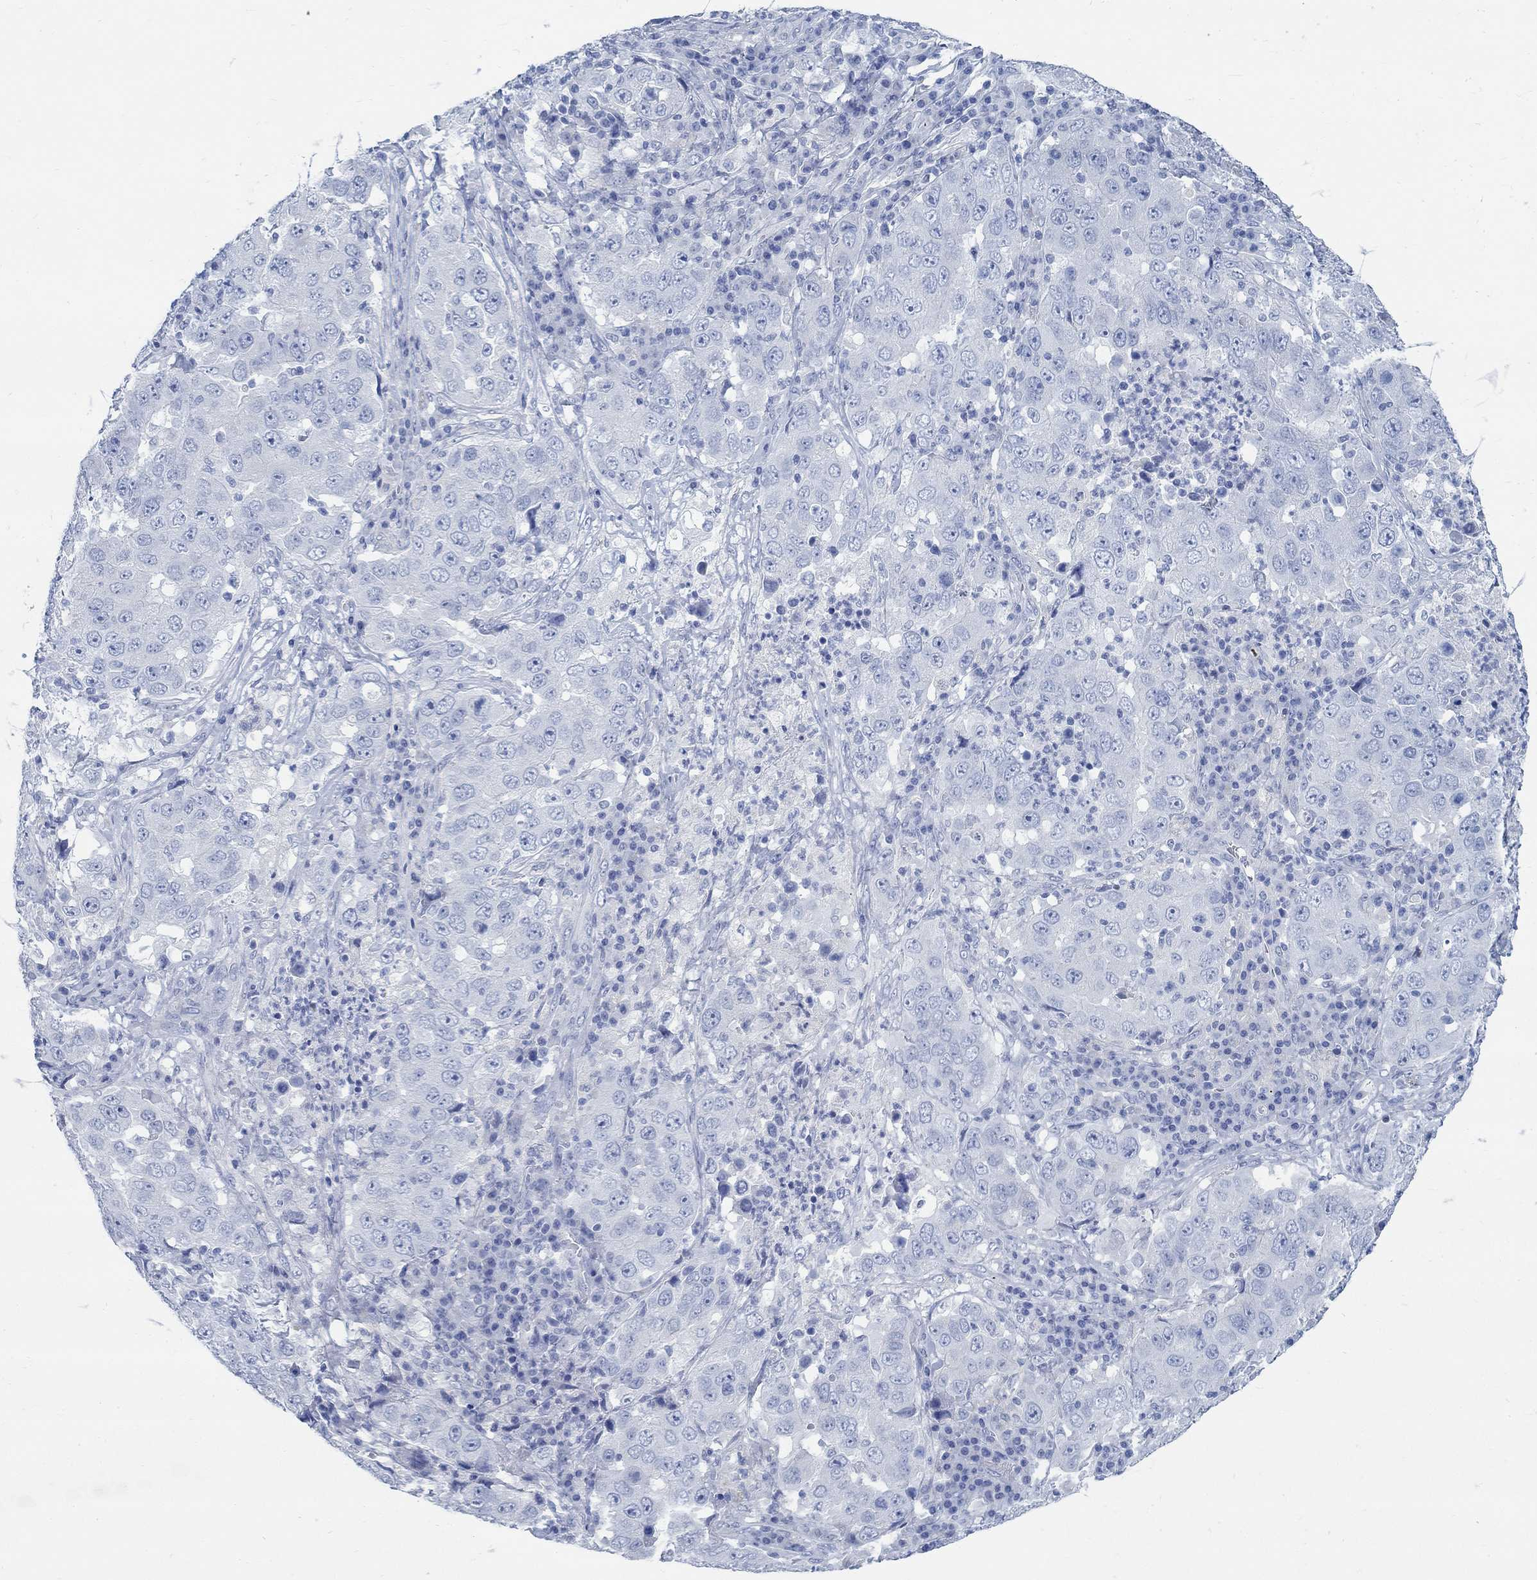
{"staining": {"intensity": "negative", "quantity": "none", "location": "none"}, "tissue": "lung cancer", "cell_type": "Tumor cells", "image_type": "cancer", "snomed": [{"axis": "morphology", "description": "Adenocarcinoma, NOS"}, {"axis": "topography", "description": "Lung"}], "caption": "Immunohistochemistry (IHC) photomicrograph of lung cancer (adenocarcinoma) stained for a protein (brown), which displays no positivity in tumor cells.", "gene": "RBM20", "patient": {"sex": "male", "age": 73}}